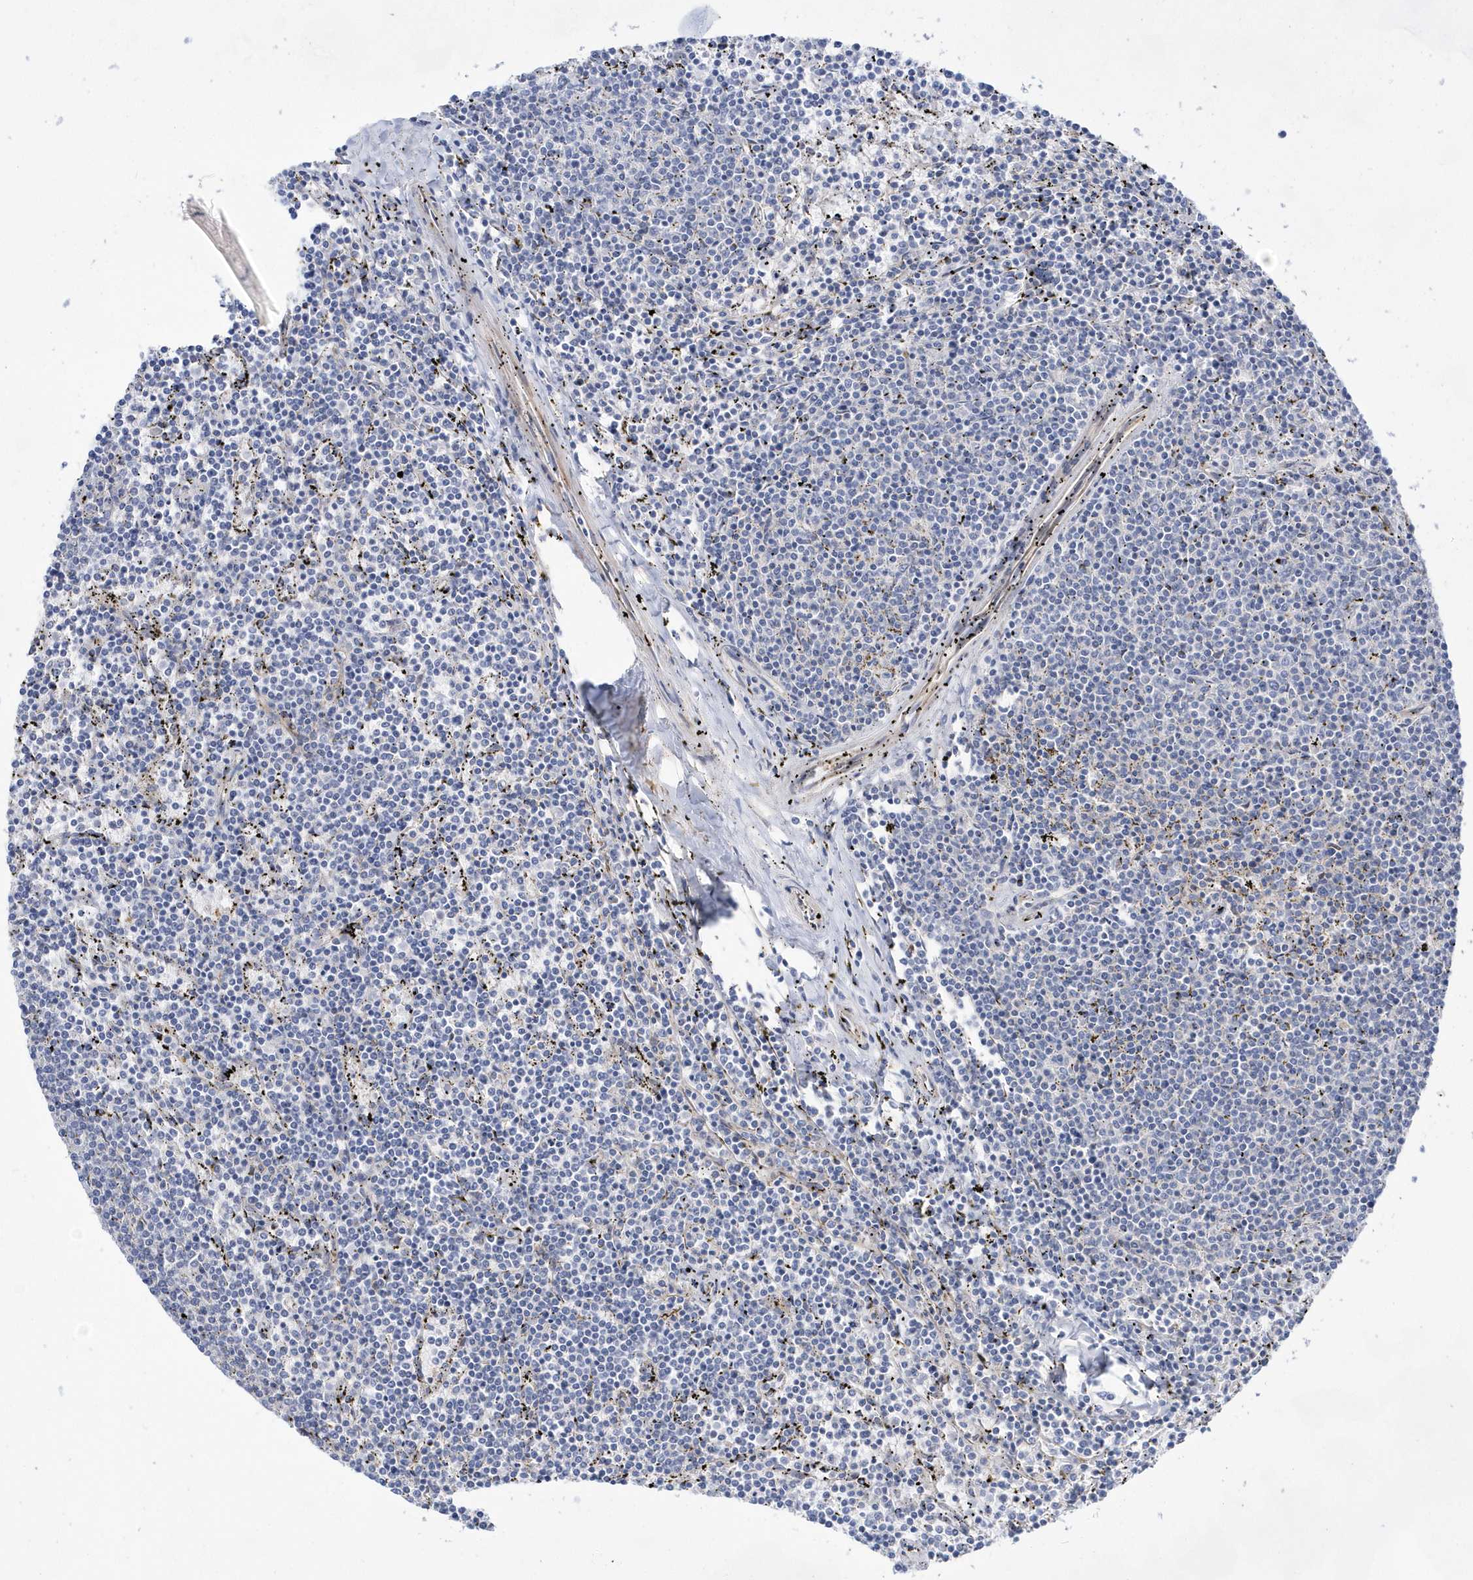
{"staining": {"intensity": "negative", "quantity": "none", "location": "none"}, "tissue": "lymphoma", "cell_type": "Tumor cells", "image_type": "cancer", "snomed": [{"axis": "morphology", "description": "Malignant lymphoma, non-Hodgkin's type, Low grade"}, {"axis": "topography", "description": "Spleen"}], "caption": "Immunohistochemical staining of human low-grade malignant lymphoma, non-Hodgkin's type demonstrates no significant positivity in tumor cells.", "gene": "BDH2", "patient": {"sex": "female", "age": 50}}